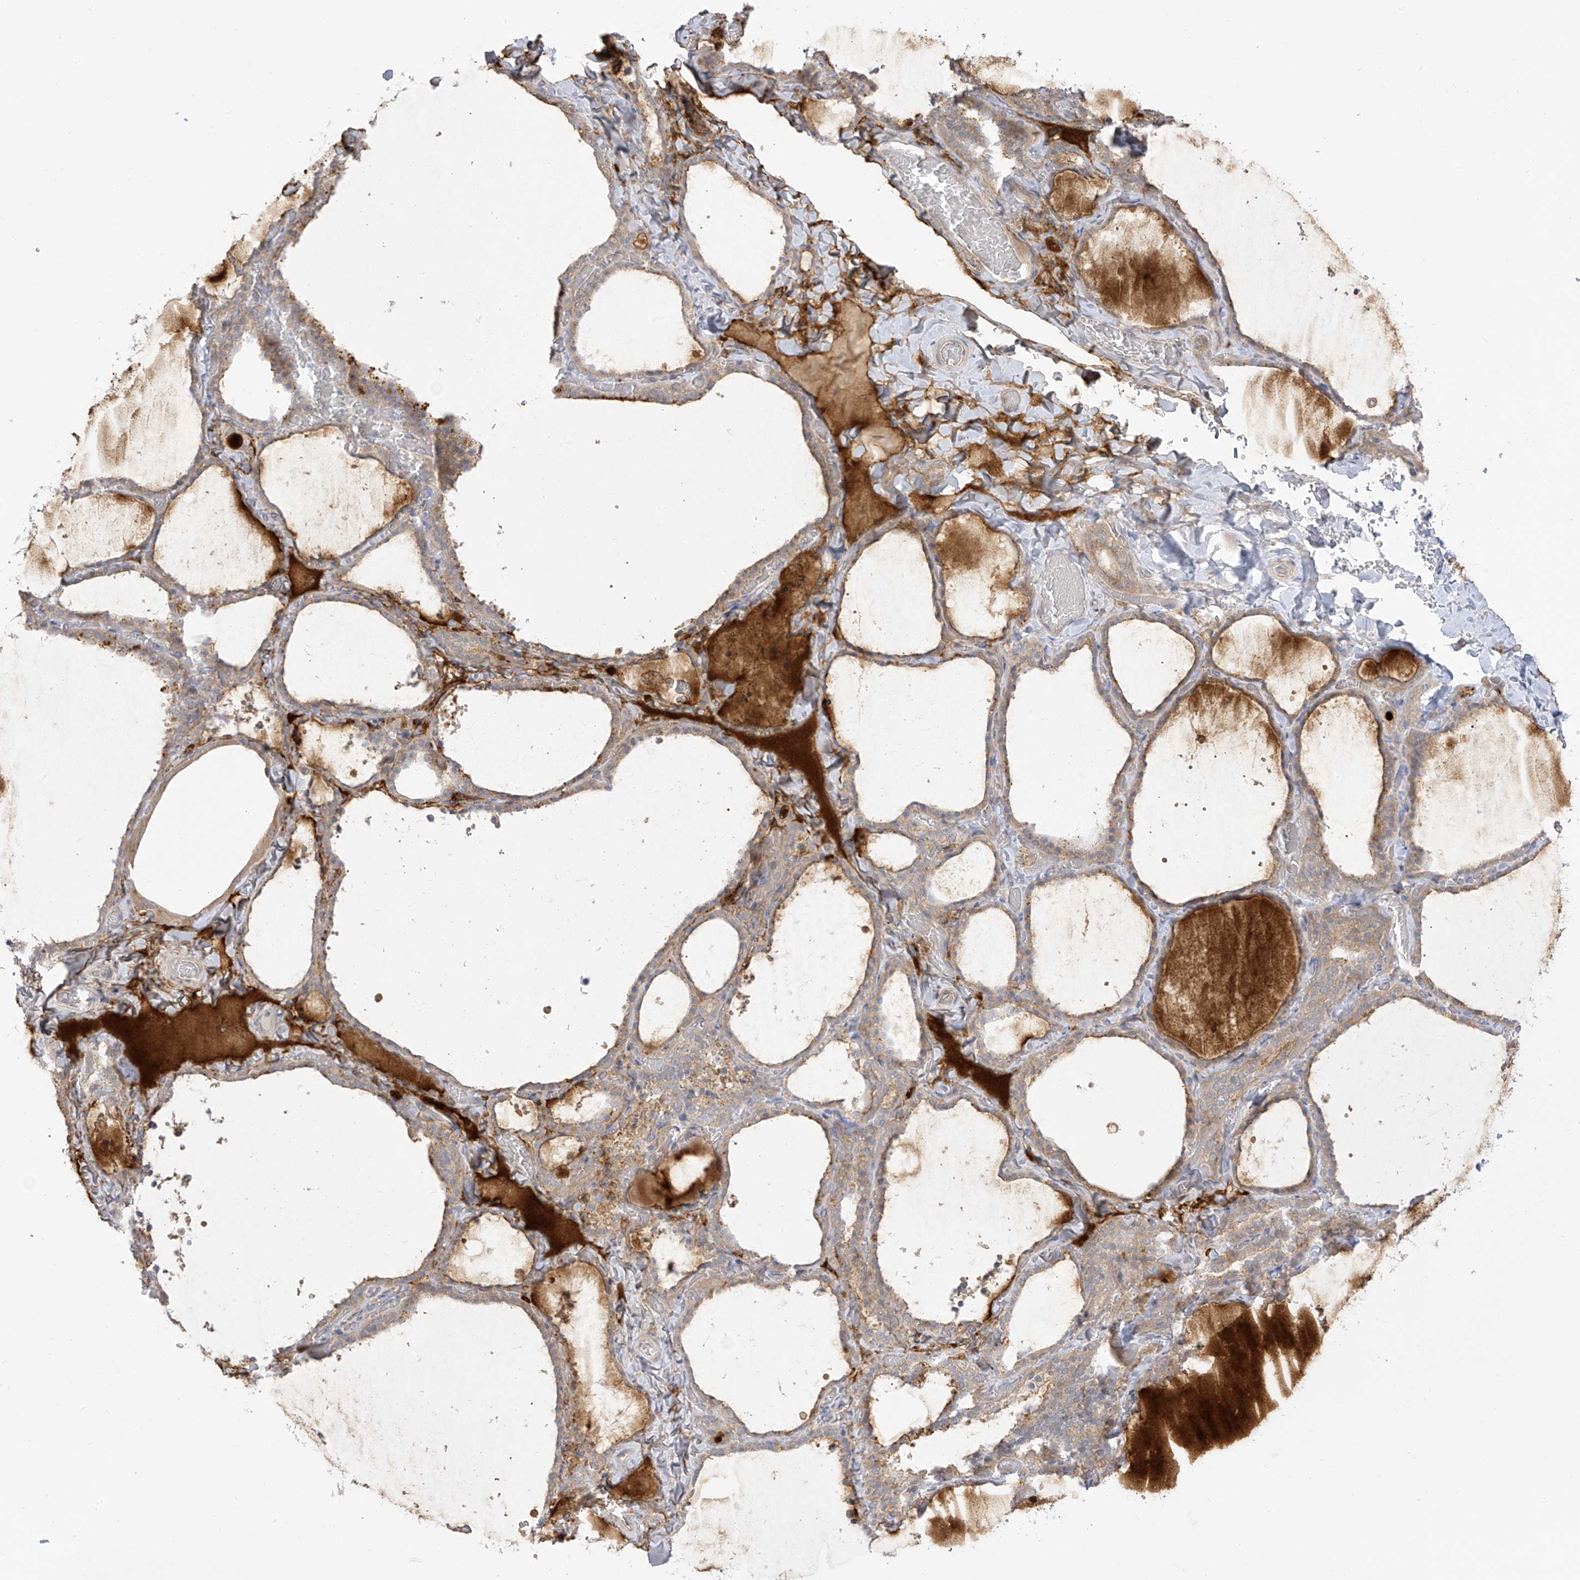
{"staining": {"intensity": "weak", "quantity": ">75%", "location": "cytoplasmic/membranous"}, "tissue": "thyroid gland", "cell_type": "Glandular cells", "image_type": "normal", "snomed": [{"axis": "morphology", "description": "Normal tissue, NOS"}, {"axis": "topography", "description": "Thyroid gland"}], "caption": "Immunohistochemistry (IHC) (DAB (3,3'-diaminobenzidine)) staining of unremarkable human thyroid gland reveals weak cytoplasmic/membranous protein expression in approximately >75% of glandular cells.", "gene": "EIPR1", "patient": {"sex": "female", "age": 22}}